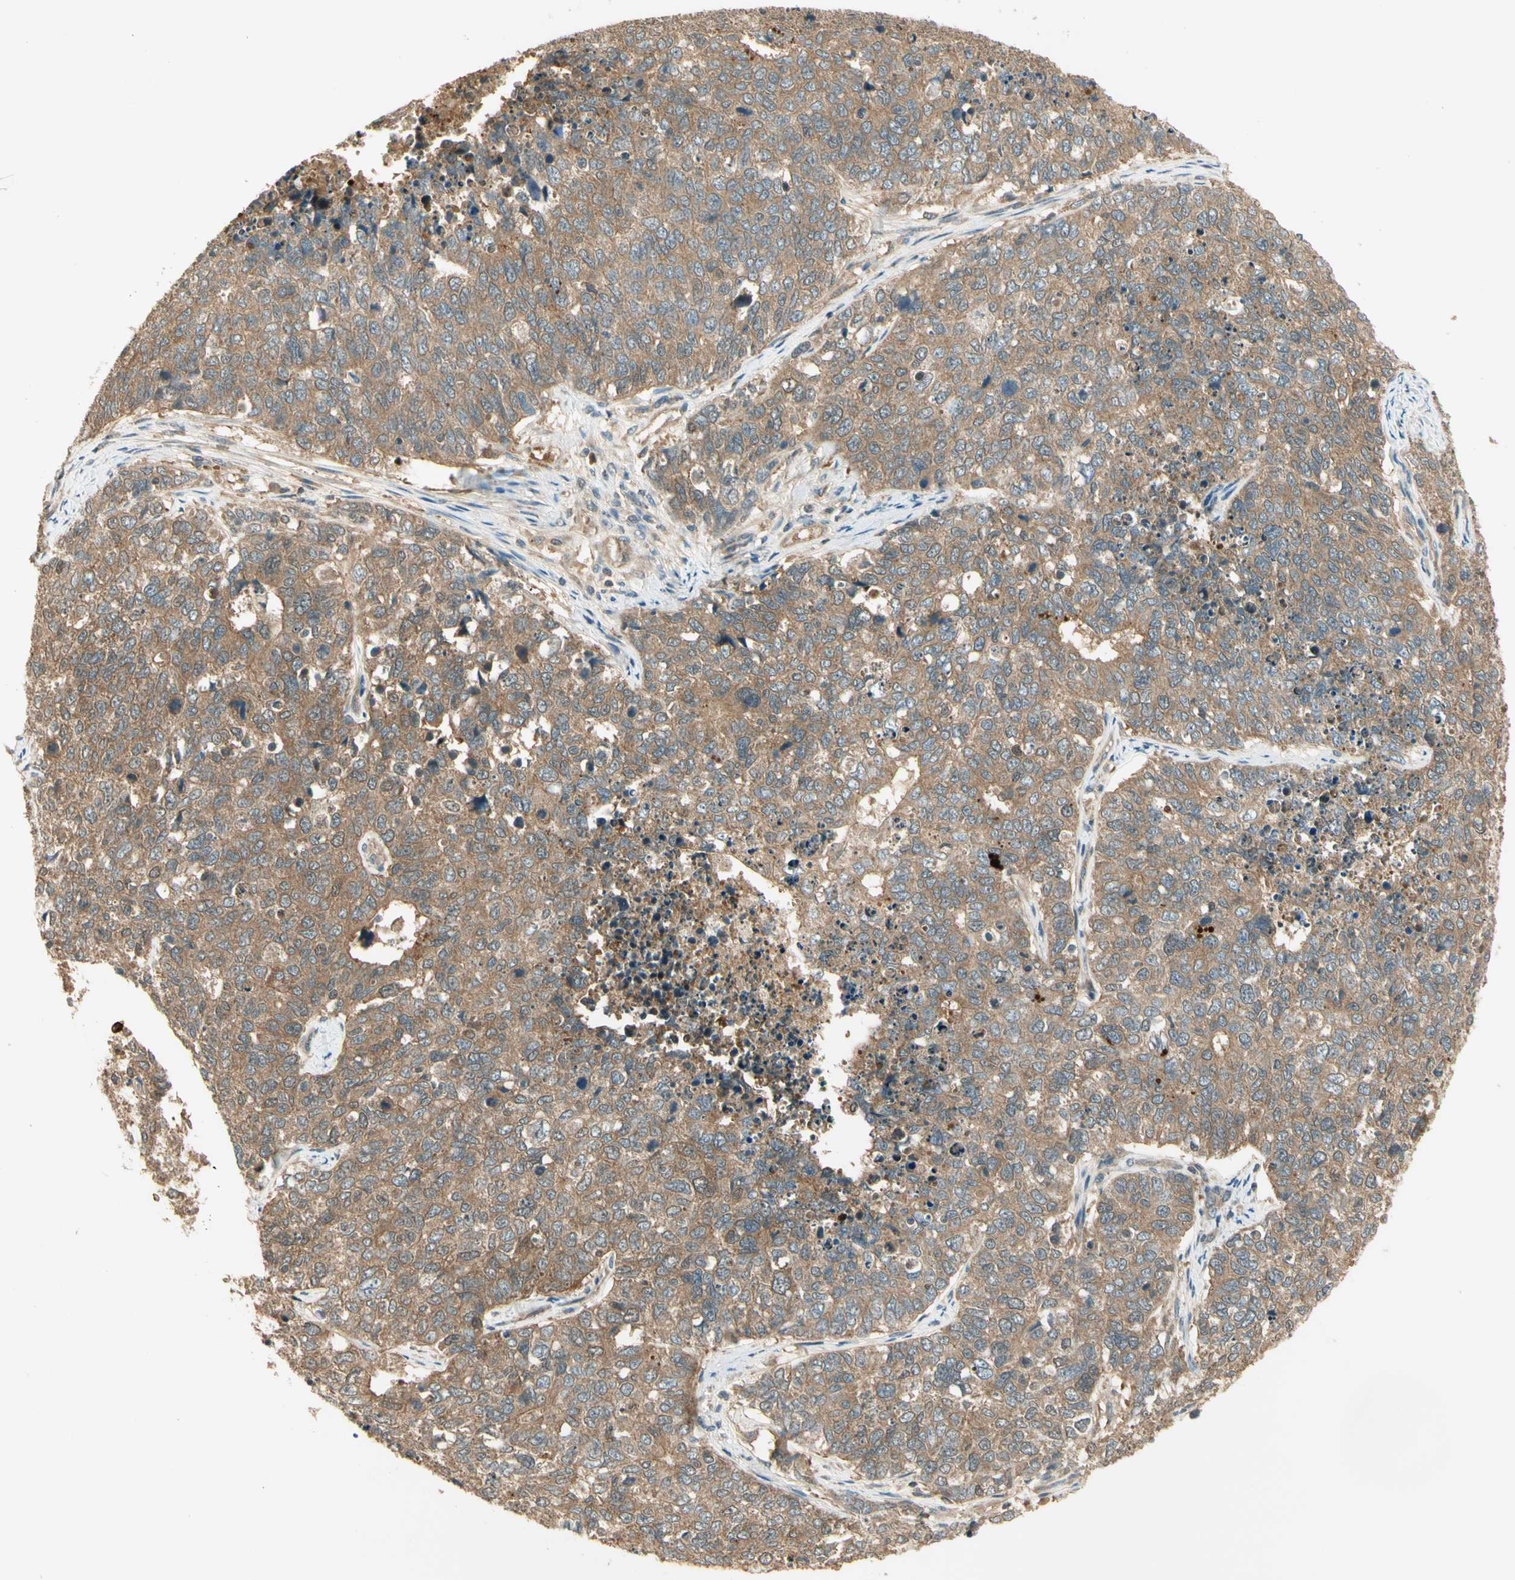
{"staining": {"intensity": "moderate", "quantity": ">75%", "location": "cytoplasmic/membranous"}, "tissue": "cervical cancer", "cell_type": "Tumor cells", "image_type": "cancer", "snomed": [{"axis": "morphology", "description": "Squamous cell carcinoma, NOS"}, {"axis": "topography", "description": "Cervix"}], "caption": "Immunohistochemistry (IHC) micrograph of neoplastic tissue: human squamous cell carcinoma (cervical) stained using IHC demonstrates medium levels of moderate protein expression localized specifically in the cytoplasmic/membranous of tumor cells, appearing as a cytoplasmic/membranous brown color.", "gene": "PFDN5", "patient": {"sex": "female", "age": 63}}